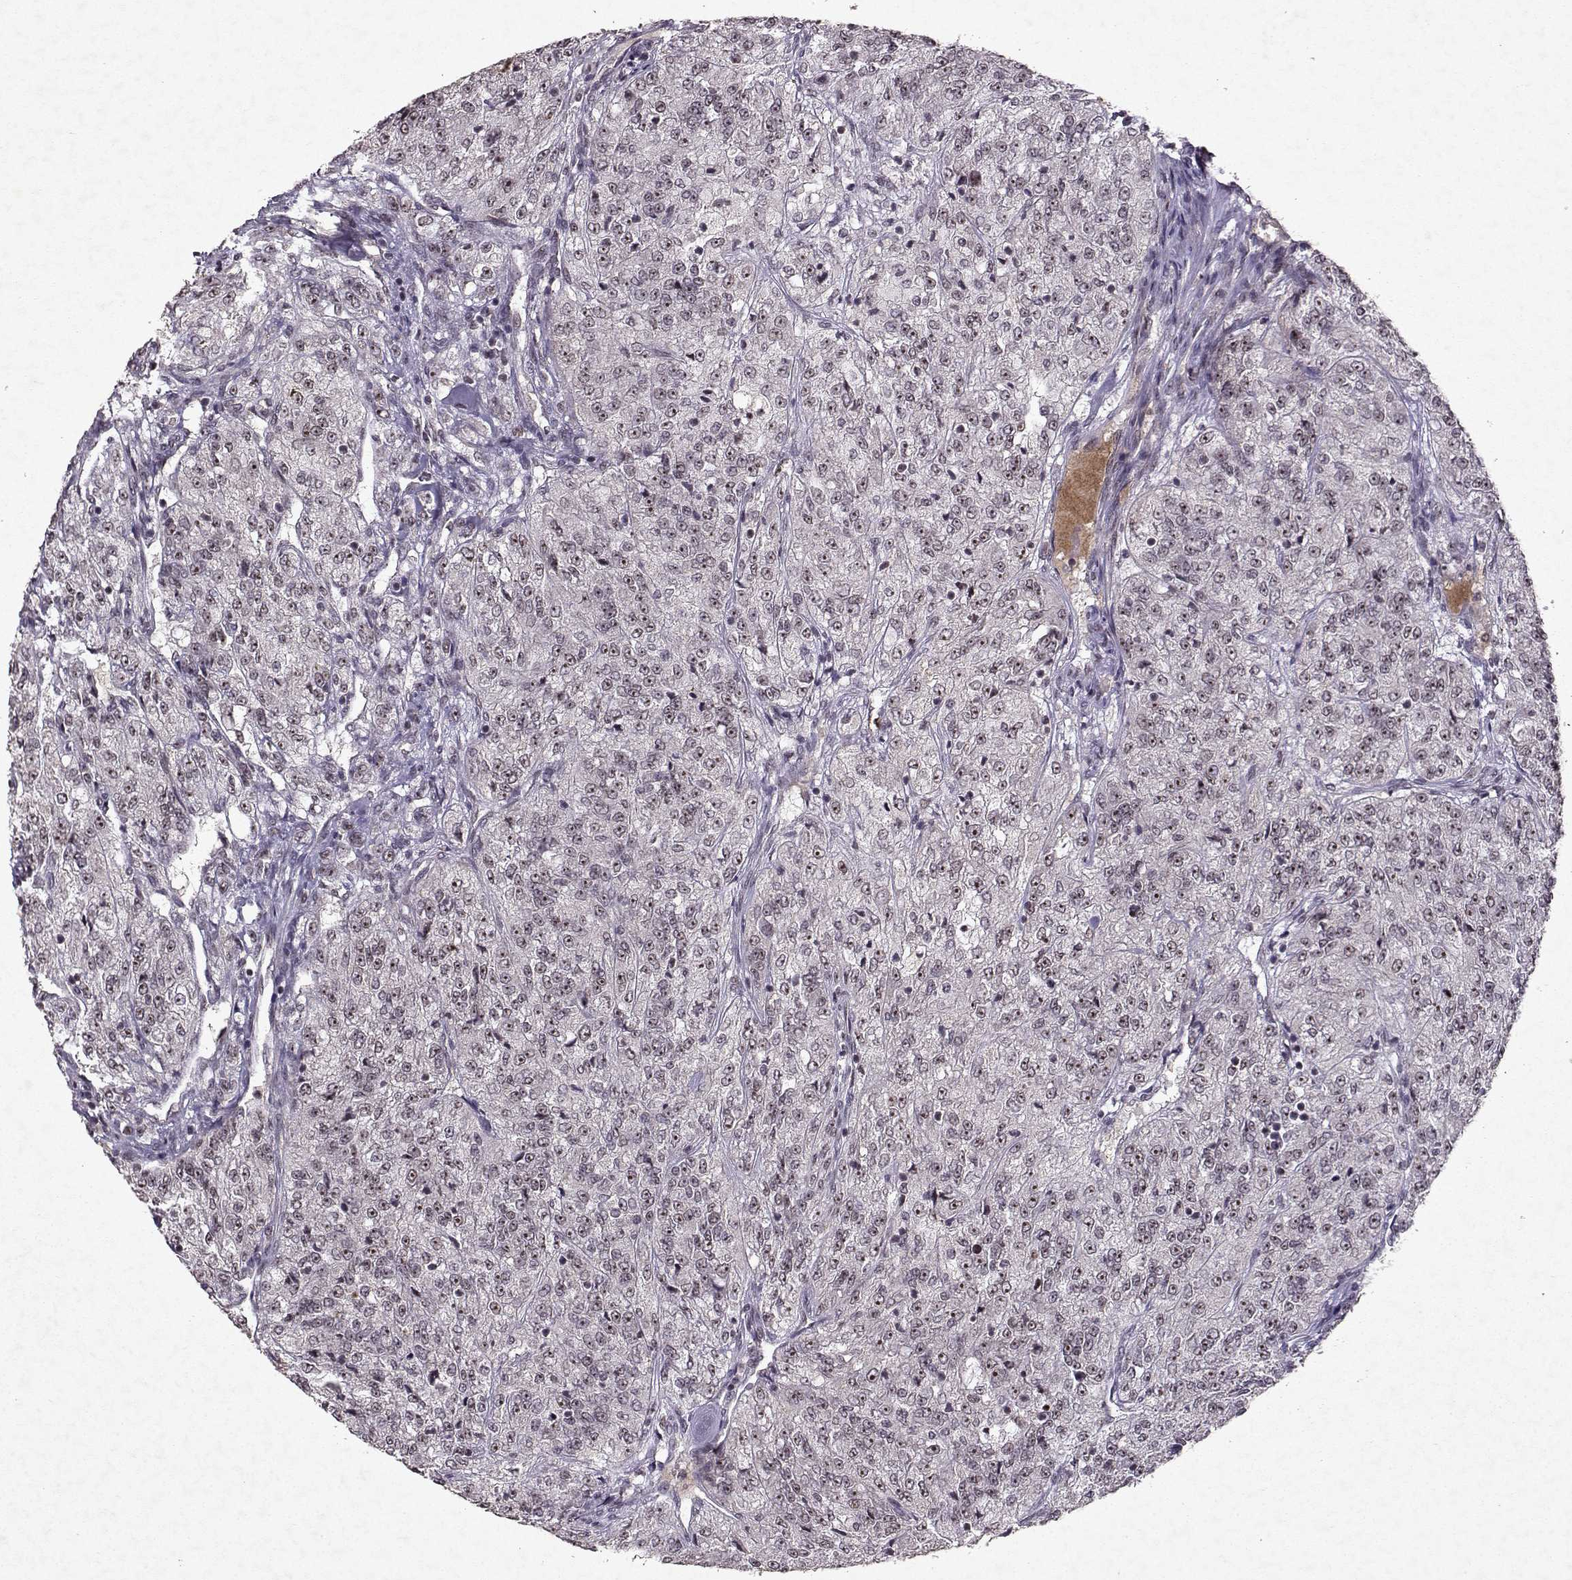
{"staining": {"intensity": "moderate", "quantity": "<25%", "location": "nuclear"}, "tissue": "renal cancer", "cell_type": "Tumor cells", "image_type": "cancer", "snomed": [{"axis": "morphology", "description": "Adenocarcinoma, NOS"}, {"axis": "topography", "description": "Kidney"}], "caption": "Immunohistochemical staining of human renal cancer exhibits low levels of moderate nuclear staining in about <25% of tumor cells.", "gene": "DDX56", "patient": {"sex": "female", "age": 63}}